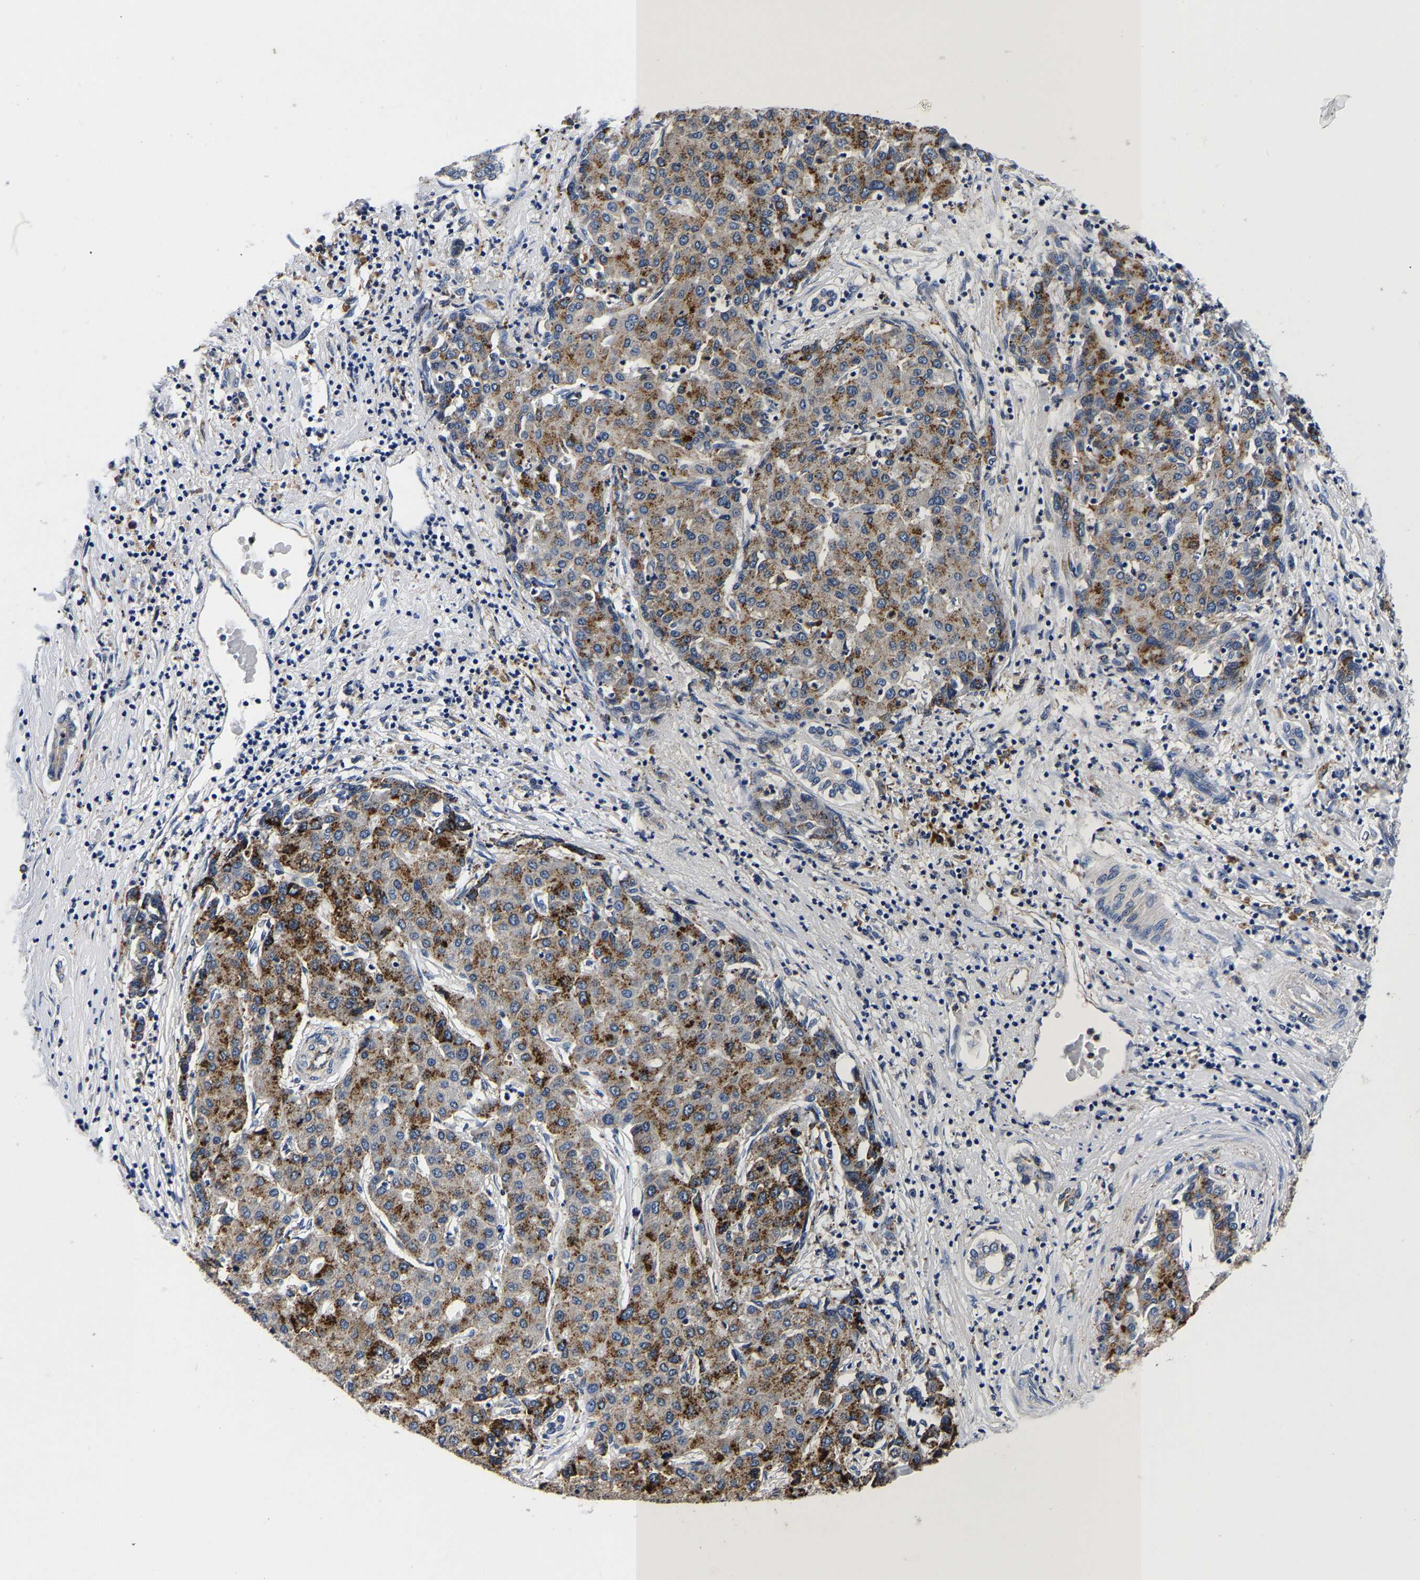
{"staining": {"intensity": "strong", "quantity": ">75%", "location": "cytoplasmic/membranous"}, "tissue": "liver cancer", "cell_type": "Tumor cells", "image_type": "cancer", "snomed": [{"axis": "morphology", "description": "Carcinoma, Hepatocellular, NOS"}, {"axis": "topography", "description": "Liver"}], "caption": "A brown stain shows strong cytoplasmic/membranous staining of a protein in human liver cancer (hepatocellular carcinoma) tumor cells.", "gene": "GRN", "patient": {"sex": "male", "age": 65}}